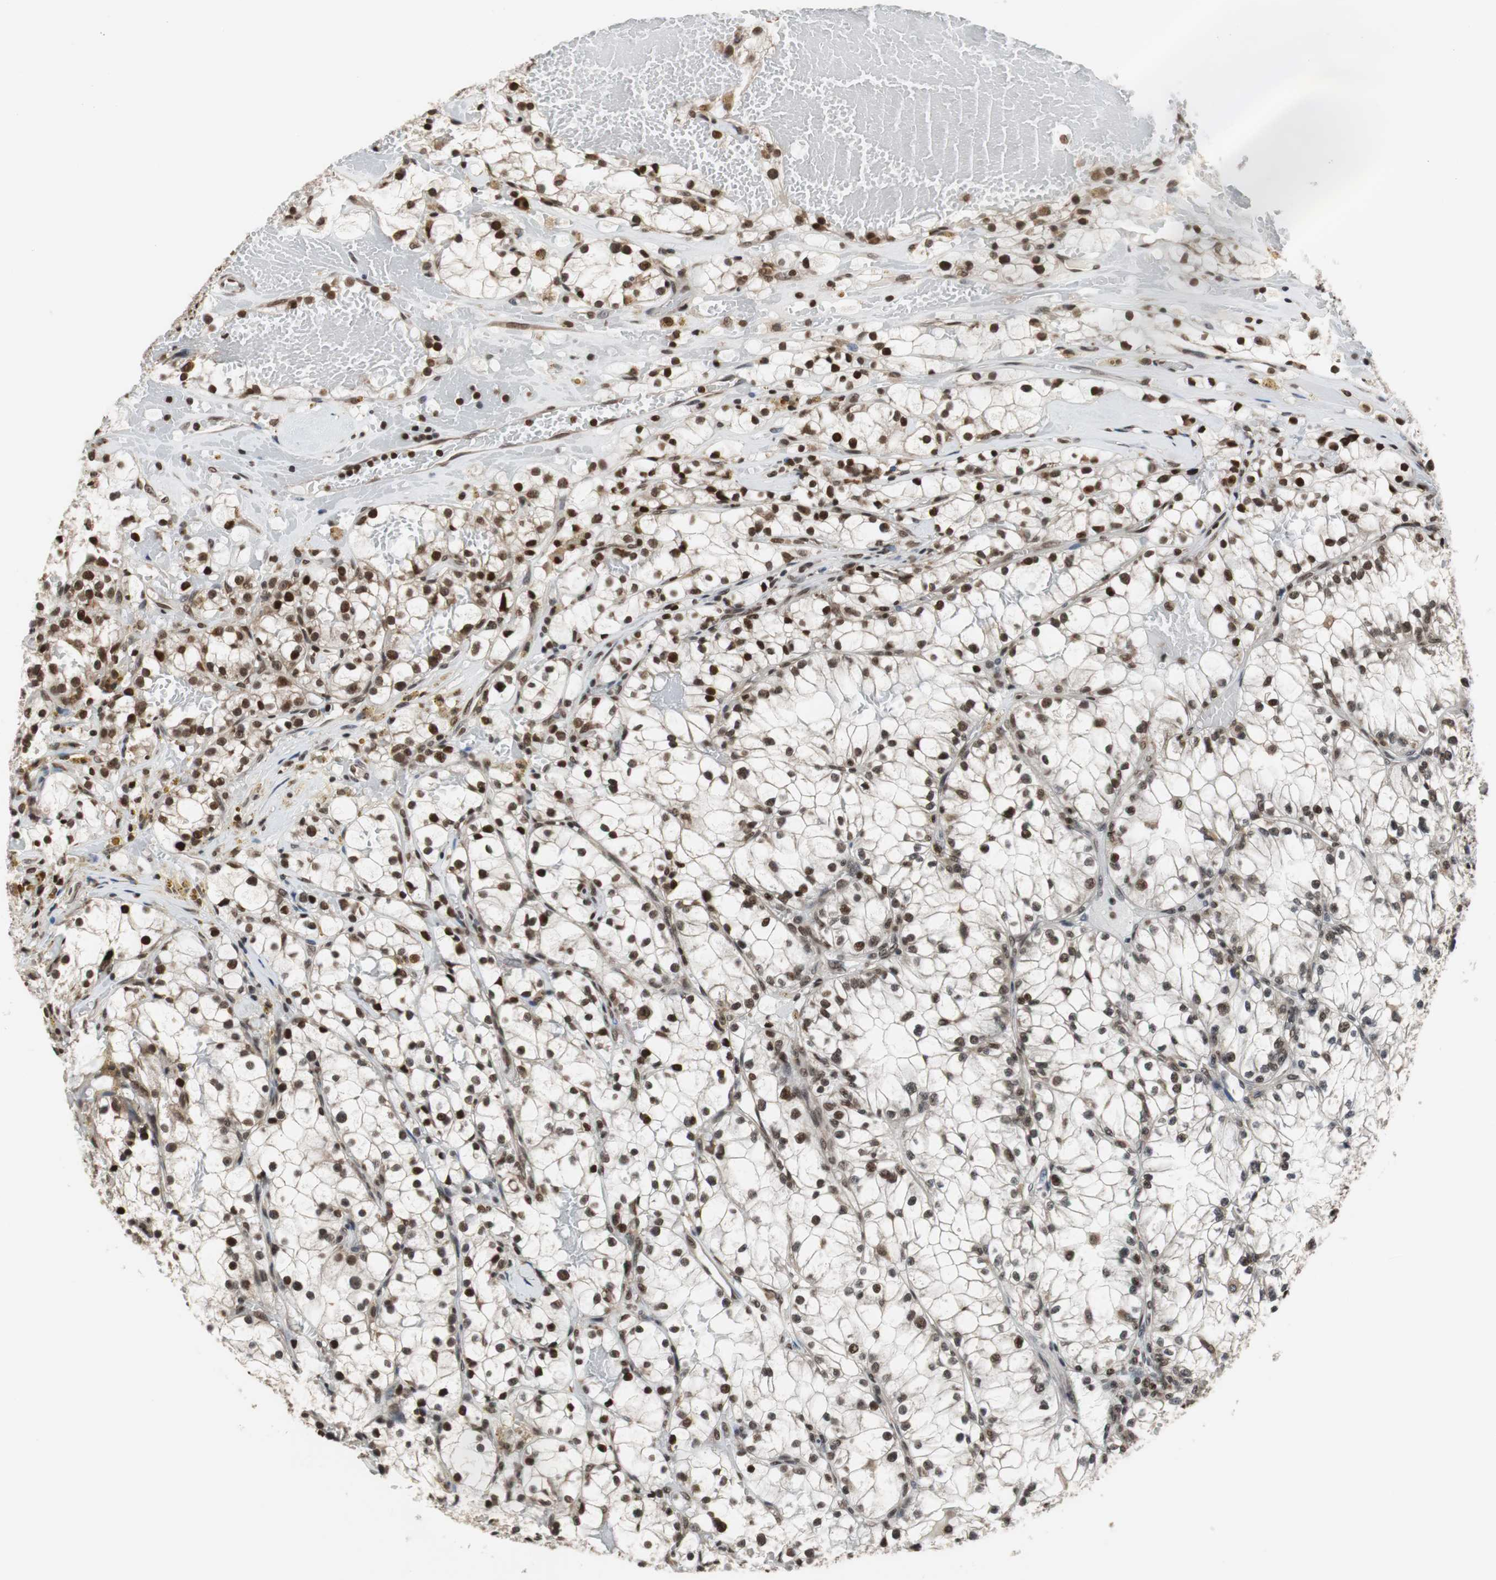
{"staining": {"intensity": "strong", "quantity": ">75%", "location": "nuclear"}, "tissue": "renal cancer", "cell_type": "Tumor cells", "image_type": "cancer", "snomed": [{"axis": "morphology", "description": "Adenocarcinoma, NOS"}, {"axis": "topography", "description": "Kidney"}], "caption": "Strong nuclear staining is appreciated in about >75% of tumor cells in renal adenocarcinoma.", "gene": "REST", "patient": {"sex": "male", "age": 56}}